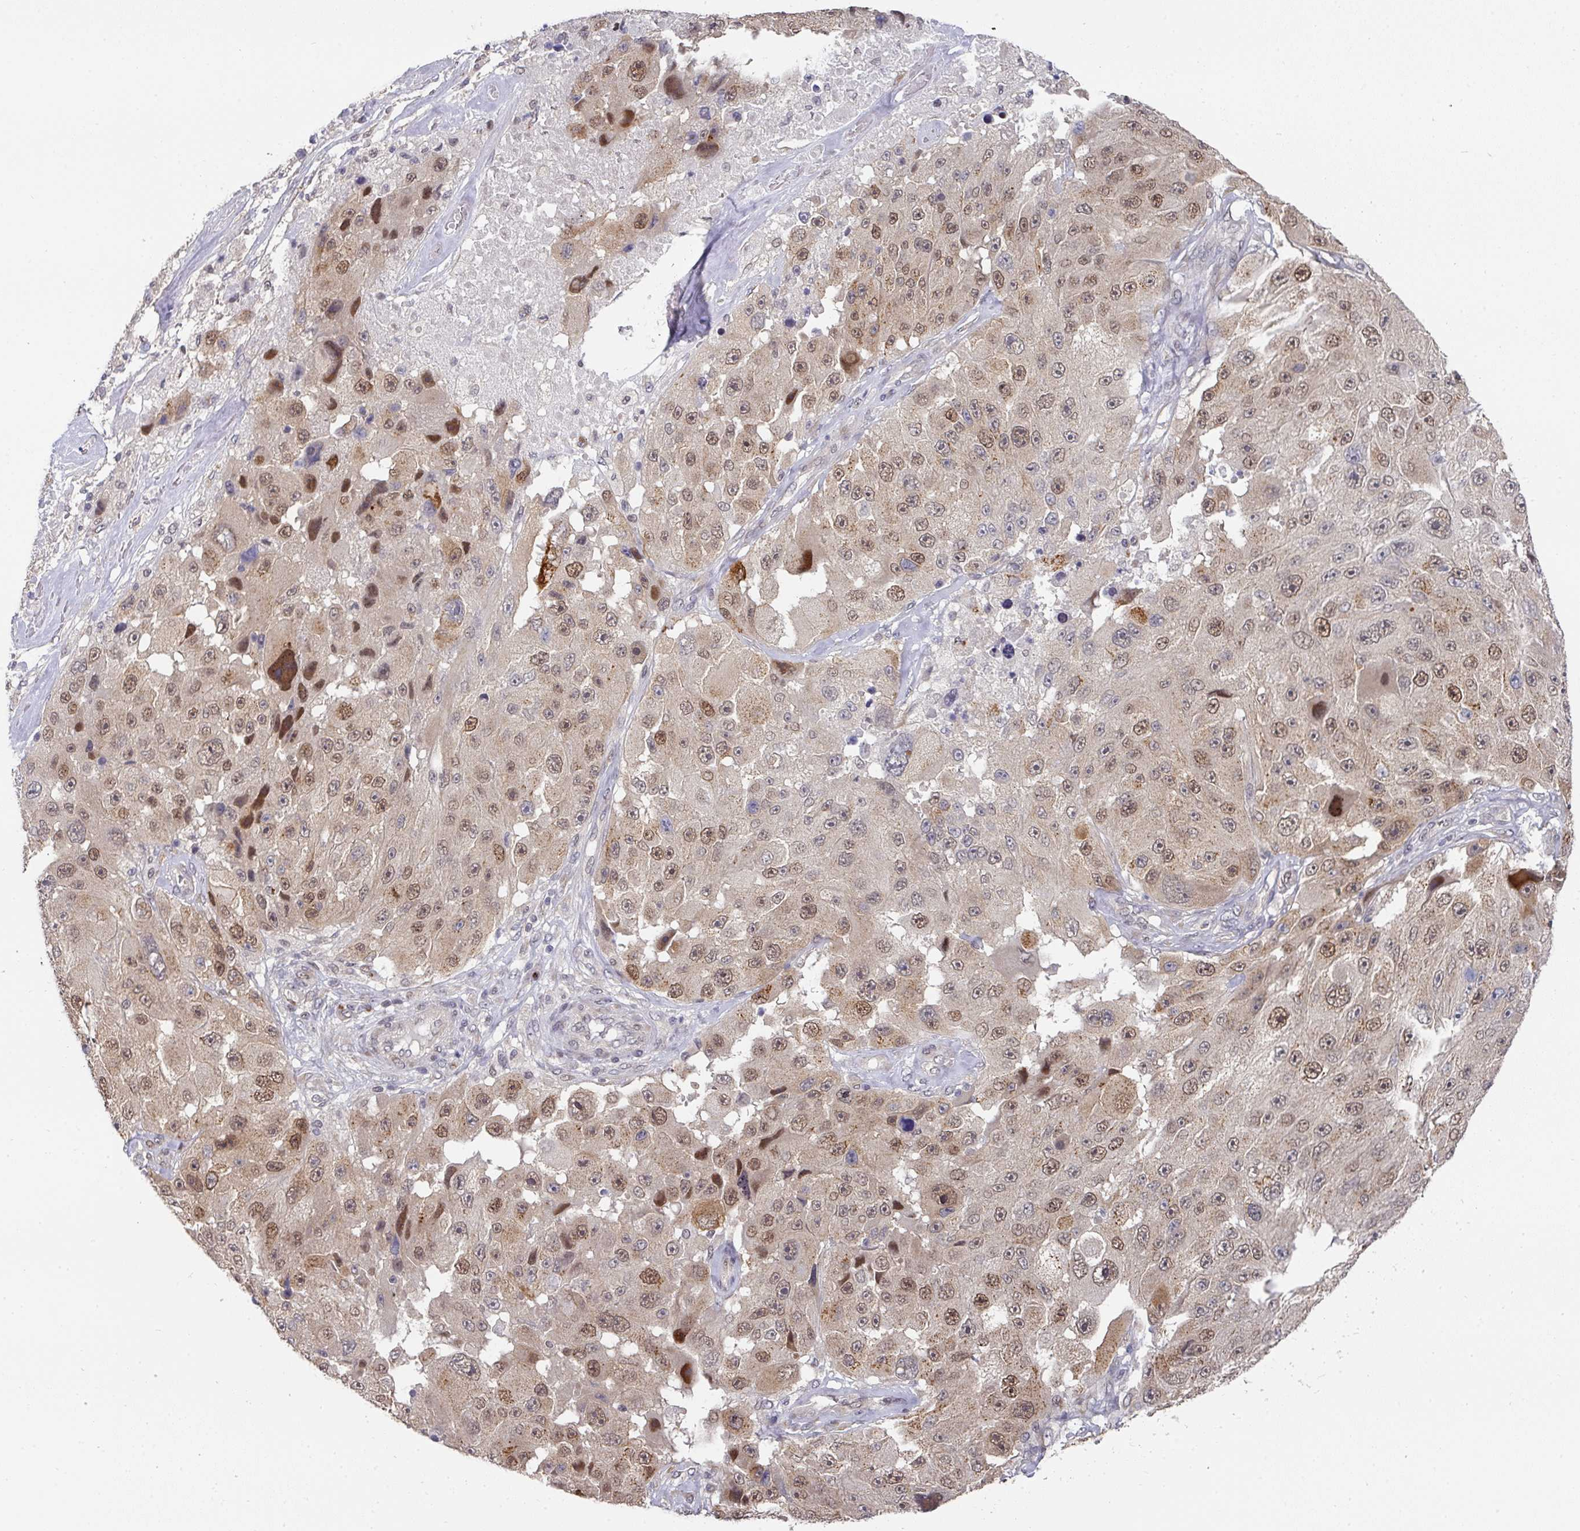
{"staining": {"intensity": "moderate", "quantity": "25%-75%", "location": "nuclear"}, "tissue": "melanoma", "cell_type": "Tumor cells", "image_type": "cancer", "snomed": [{"axis": "morphology", "description": "Malignant melanoma, Metastatic site"}, {"axis": "topography", "description": "Lymph node"}], "caption": "The photomicrograph reveals a brown stain indicating the presence of a protein in the nuclear of tumor cells in melanoma.", "gene": "C18orf25", "patient": {"sex": "male", "age": 62}}